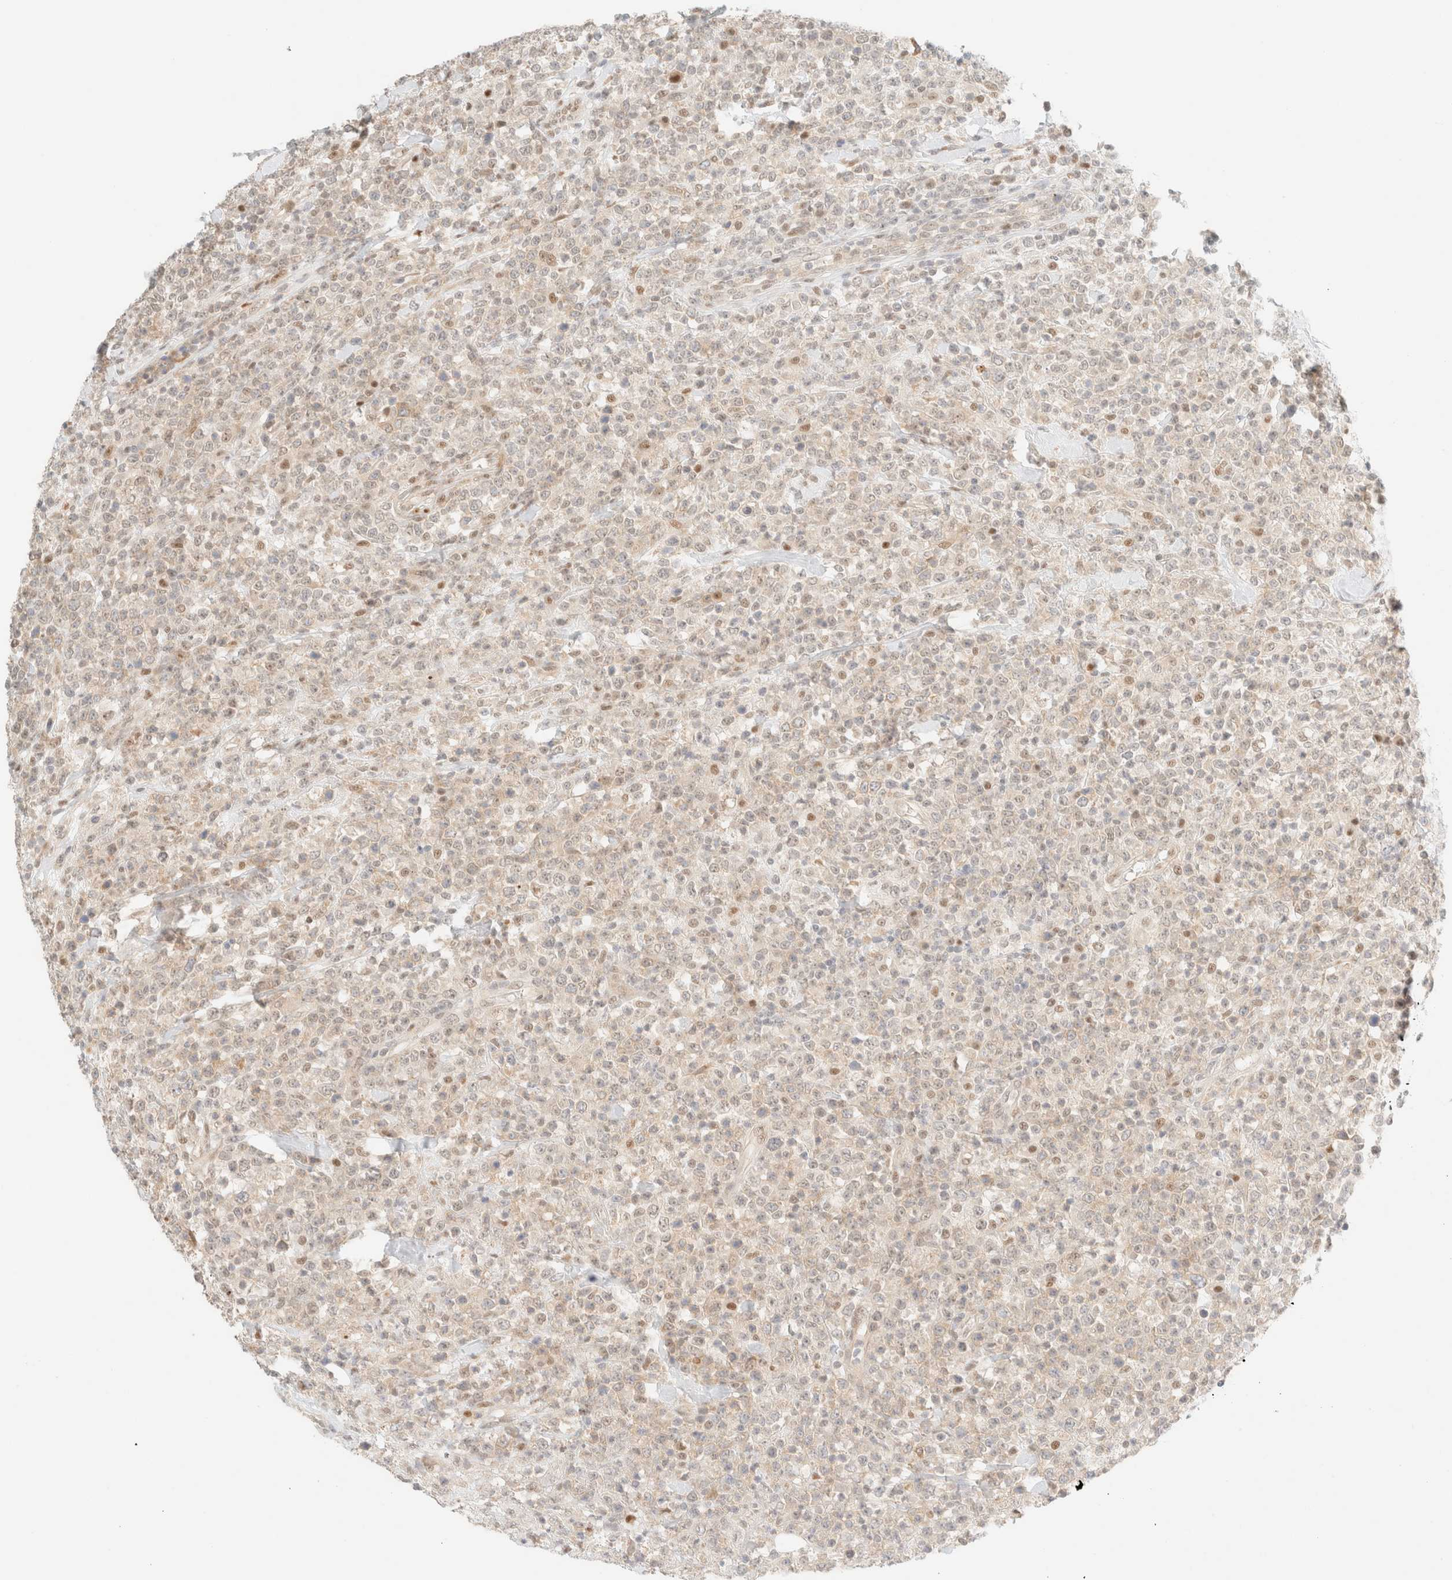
{"staining": {"intensity": "weak", "quantity": "<25%", "location": "nuclear"}, "tissue": "lymphoma", "cell_type": "Tumor cells", "image_type": "cancer", "snomed": [{"axis": "morphology", "description": "Malignant lymphoma, non-Hodgkin's type, High grade"}, {"axis": "topography", "description": "Colon"}], "caption": "Histopathology image shows no significant protein staining in tumor cells of malignant lymphoma, non-Hodgkin's type (high-grade).", "gene": "TSR1", "patient": {"sex": "female", "age": 53}}